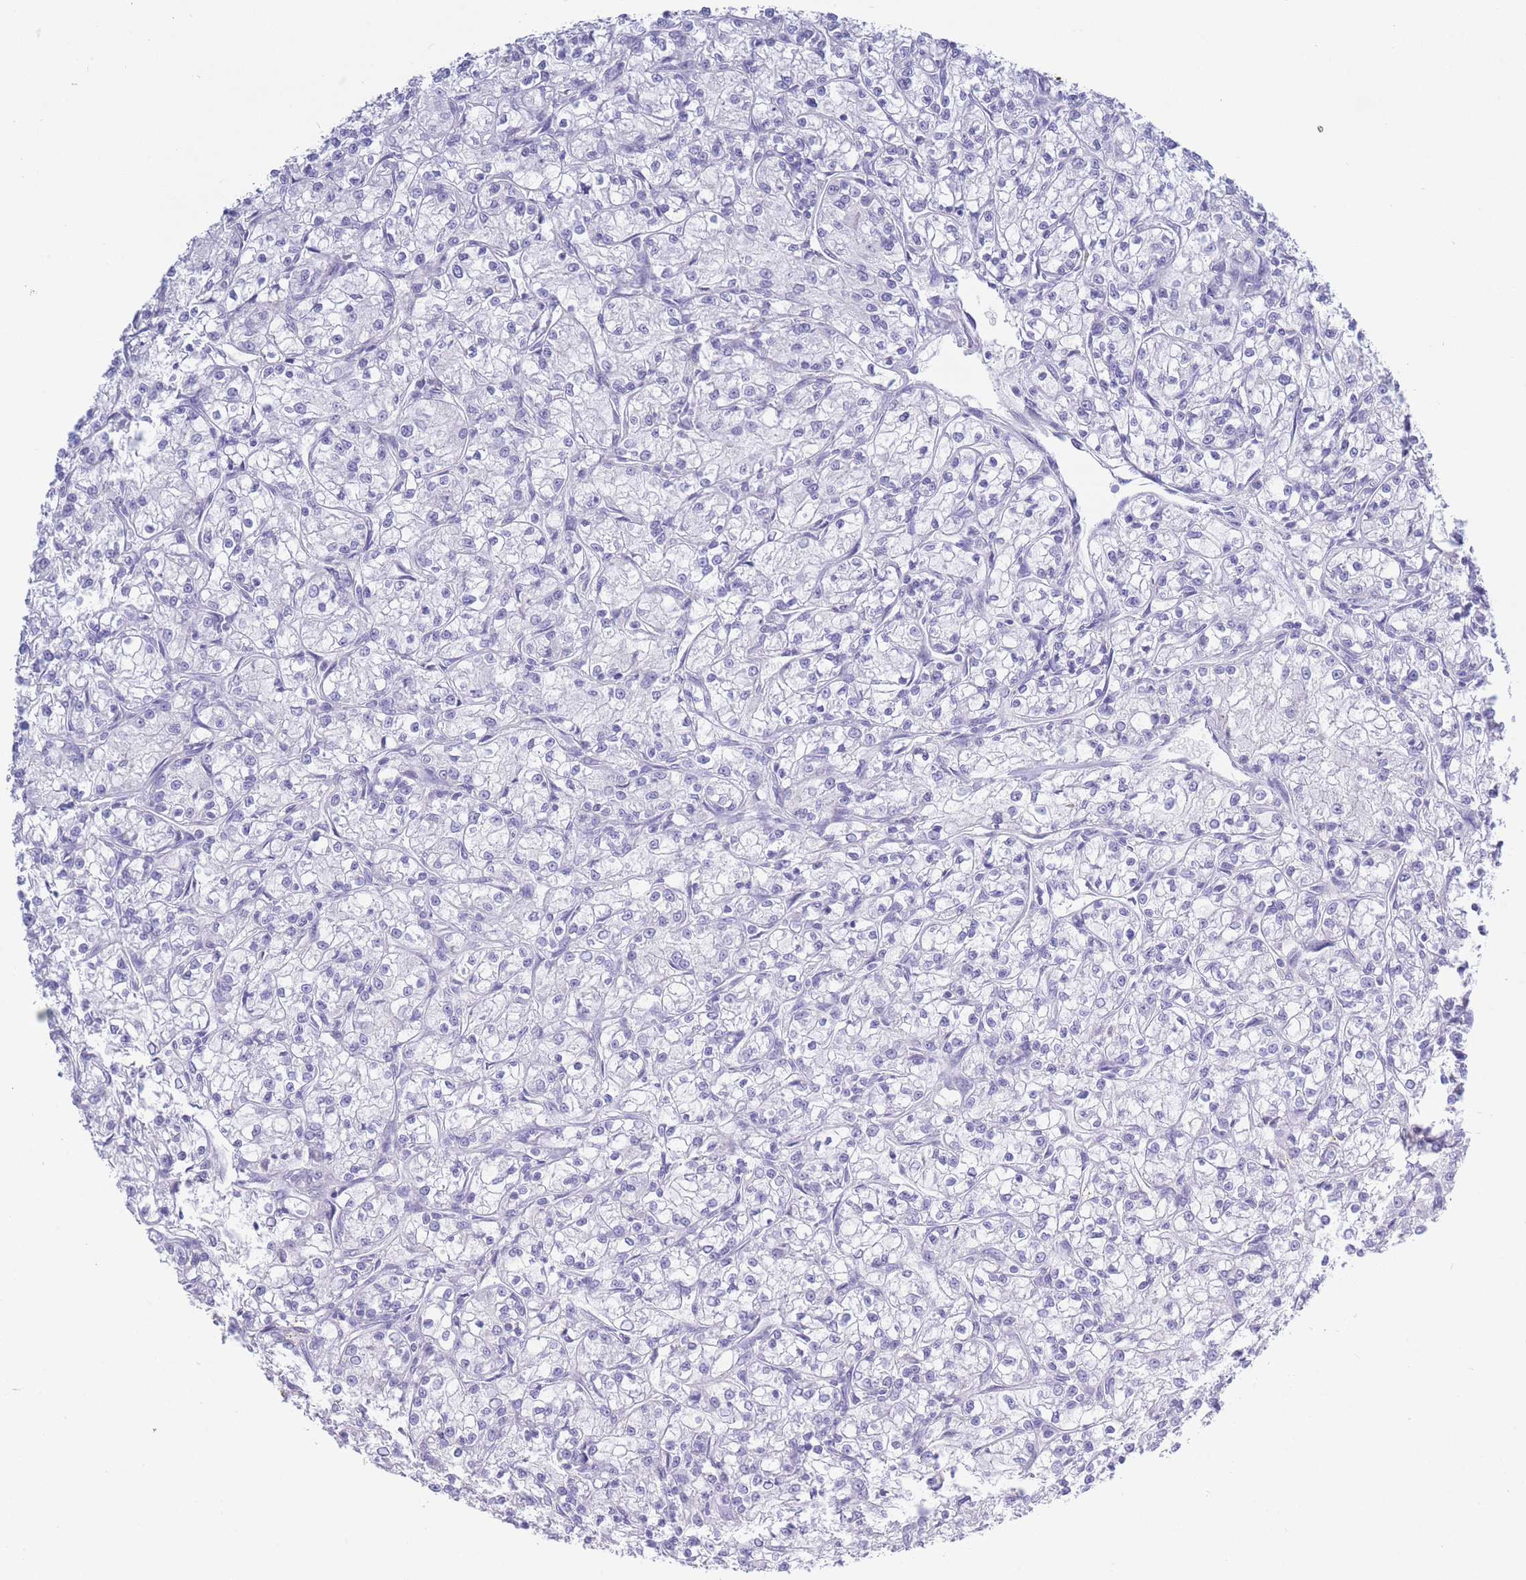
{"staining": {"intensity": "negative", "quantity": "none", "location": "none"}, "tissue": "renal cancer", "cell_type": "Tumor cells", "image_type": "cancer", "snomed": [{"axis": "morphology", "description": "Adenocarcinoma, NOS"}, {"axis": "topography", "description": "Kidney"}], "caption": "Renal cancer was stained to show a protein in brown. There is no significant positivity in tumor cells.", "gene": "CD37", "patient": {"sex": "female", "age": 59}}